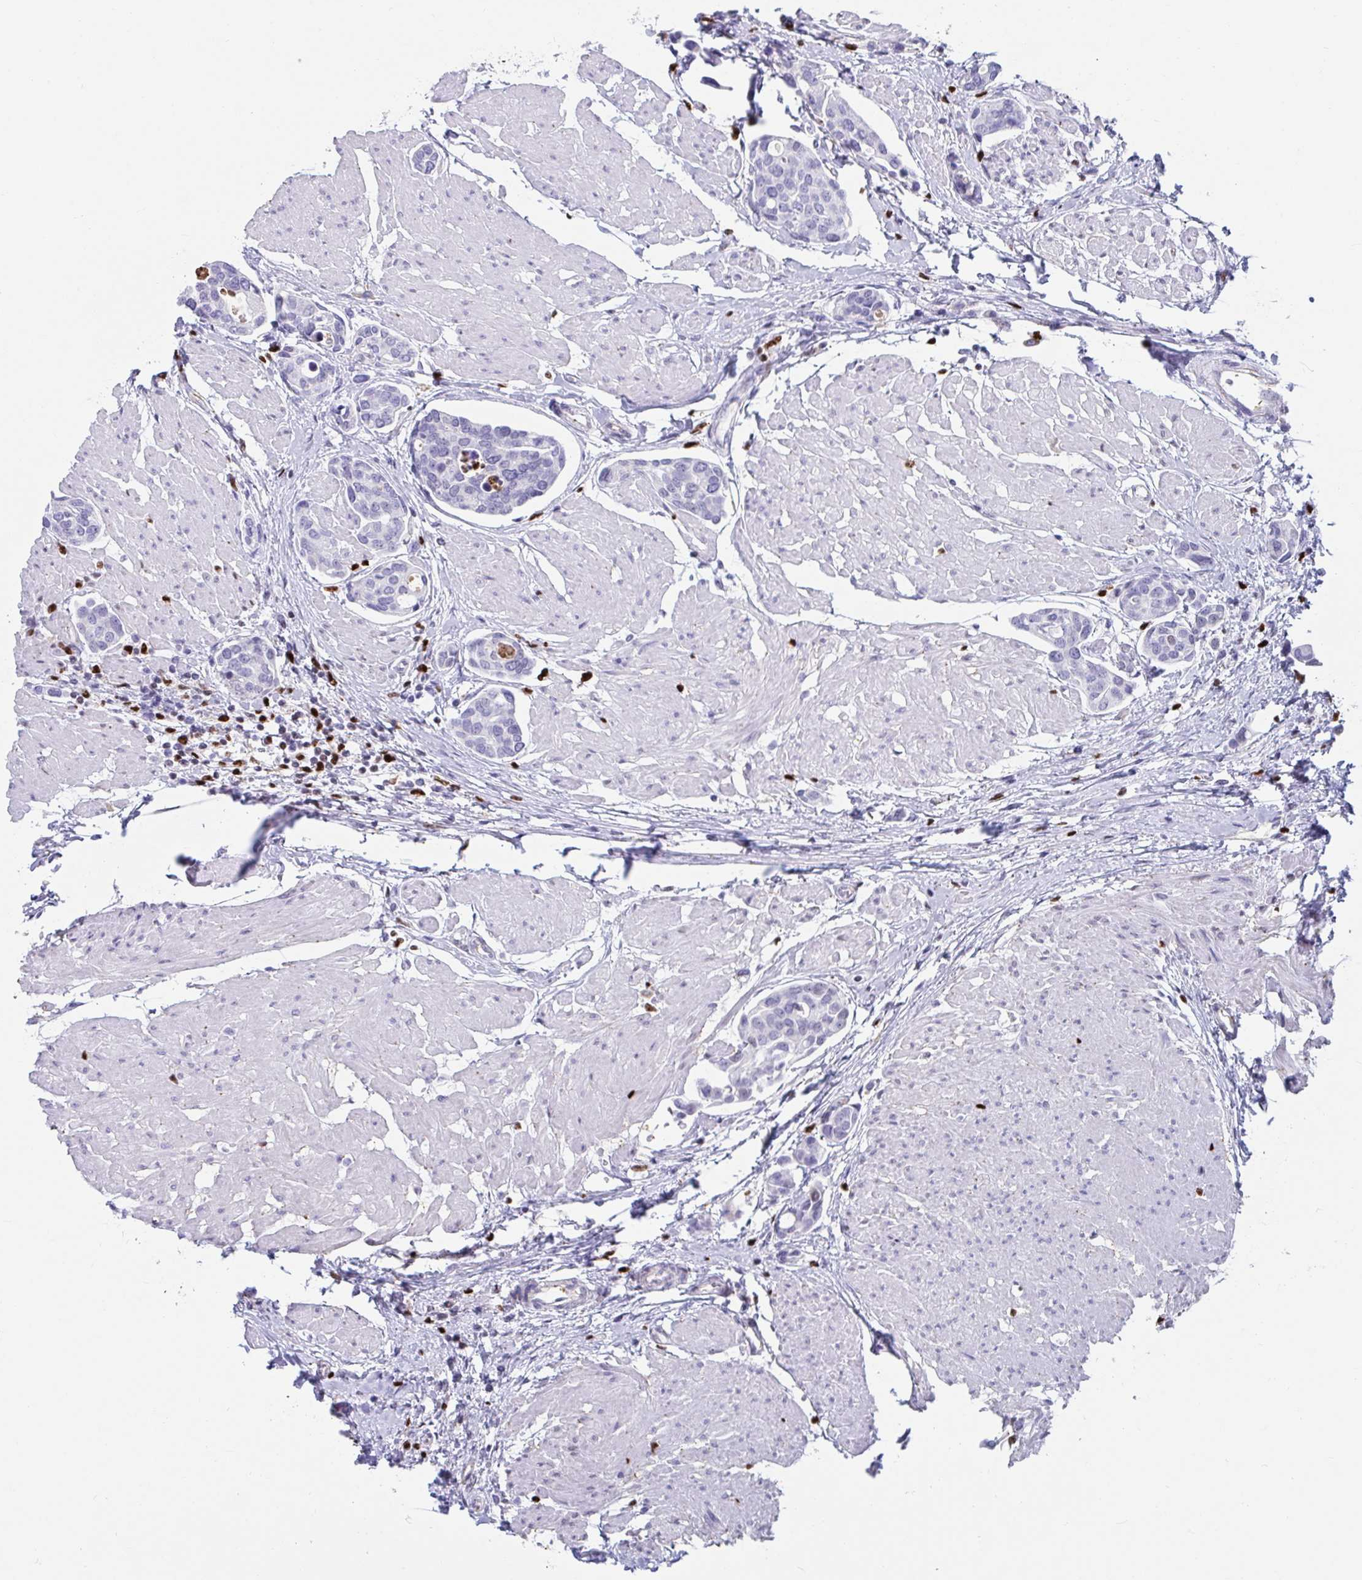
{"staining": {"intensity": "negative", "quantity": "none", "location": "none"}, "tissue": "urothelial cancer", "cell_type": "Tumor cells", "image_type": "cancer", "snomed": [{"axis": "morphology", "description": "Urothelial carcinoma, High grade"}, {"axis": "topography", "description": "Urinary bladder"}], "caption": "Urothelial cancer stained for a protein using immunohistochemistry (IHC) demonstrates no positivity tumor cells.", "gene": "ZNF586", "patient": {"sex": "male", "age": 78}}